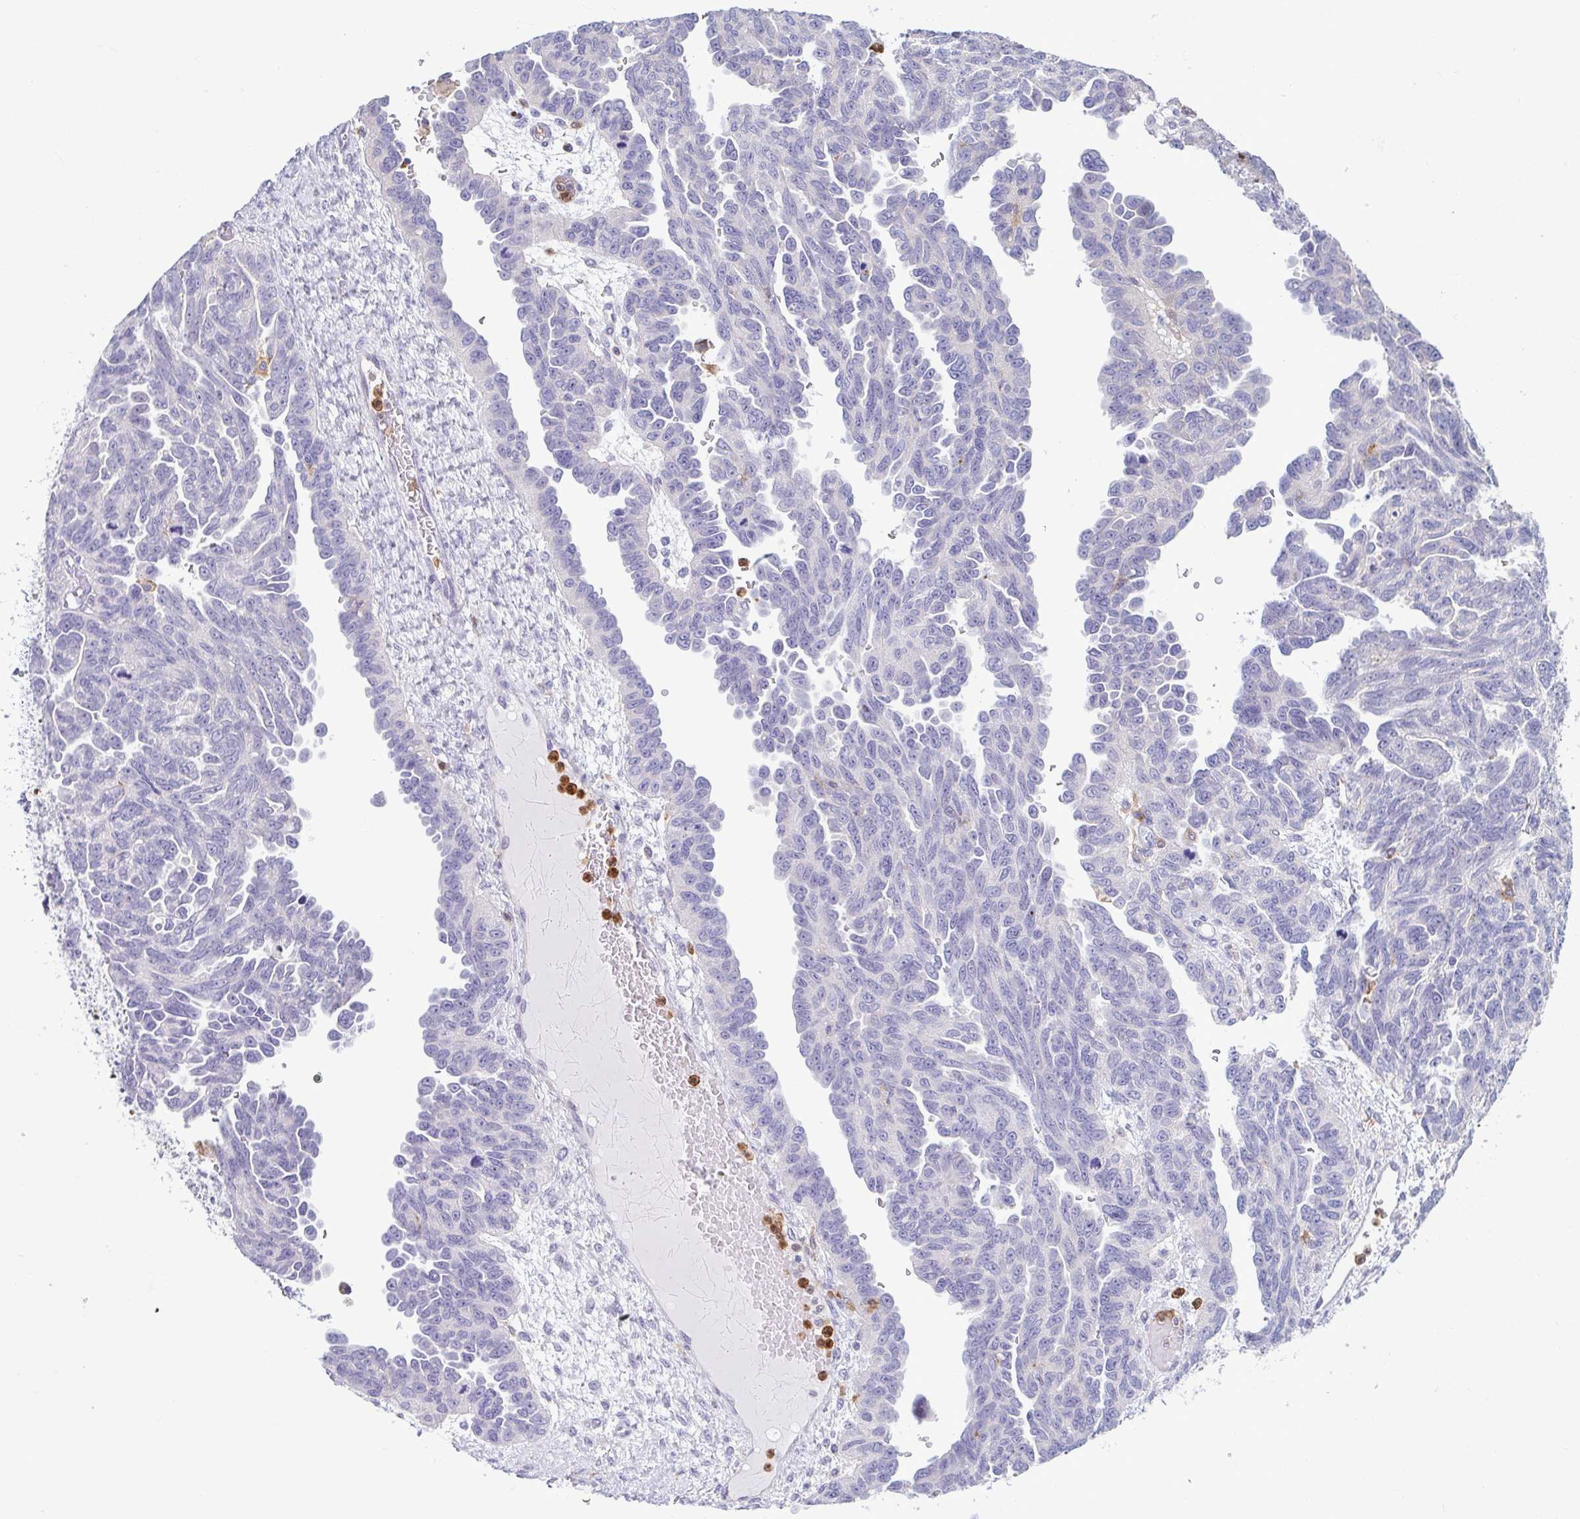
{"staining": {"intensity": "weak", "quantity": "<25%", "location": "cytoplasmic/membranous"}, "tissue": "ovarian cancer", "cell_type": "Tumor cells", "image_type": "cancer", "snomed": [{"axis": "morphology", "description": "Cystadenocarcinoma, serous, NOS"}, {"axis": "topography", "description": "Ovary"}], "caption": "Human ovarian cancer (serous cystadenocarcinoma) stained for a protein using immunohistochemistry displays no expression in tumor cells.", "gene": "CEP120", "patient": {"sex": "female", "age": 64}}